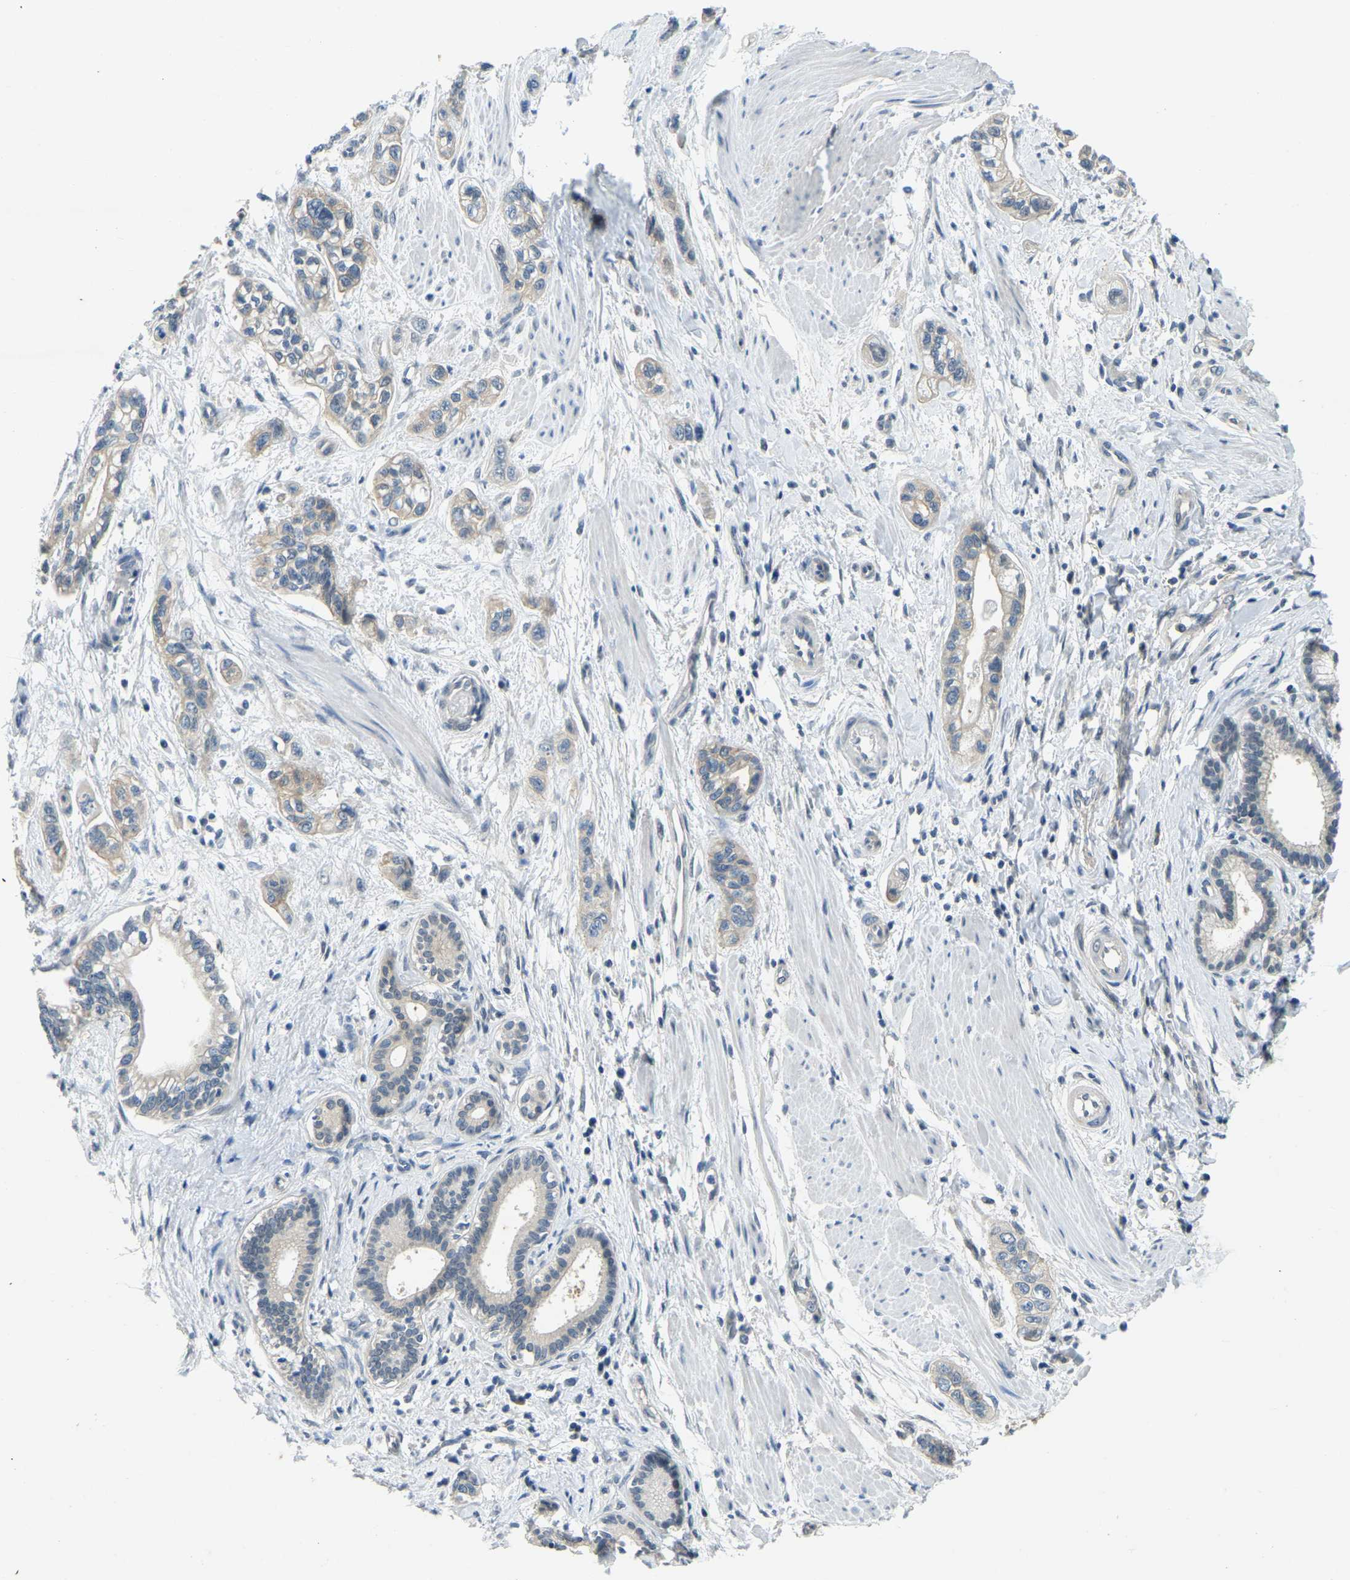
{"staining": {"intensity": "weak", "quantity": "<25%", "location": "cytoplasmic/membranous"}, "tissue": "pancreatic cancer", "cell_type": "Tumor cells", "image_type": "cancer", "snomed": [{"axis": "morphology", "description": "Adenocarcinoma, NOS"}, {"axis": "topography", "description": "Pancreas"}], "caption": "Pancreatic cancer (adenocarcinoma) was stained to show a protein in brown. There is no significant staining in tumor cells. Nuclei are stained in blue.", "gene": "AHNAK", "patient": {"sex": "male", "age": 74}}